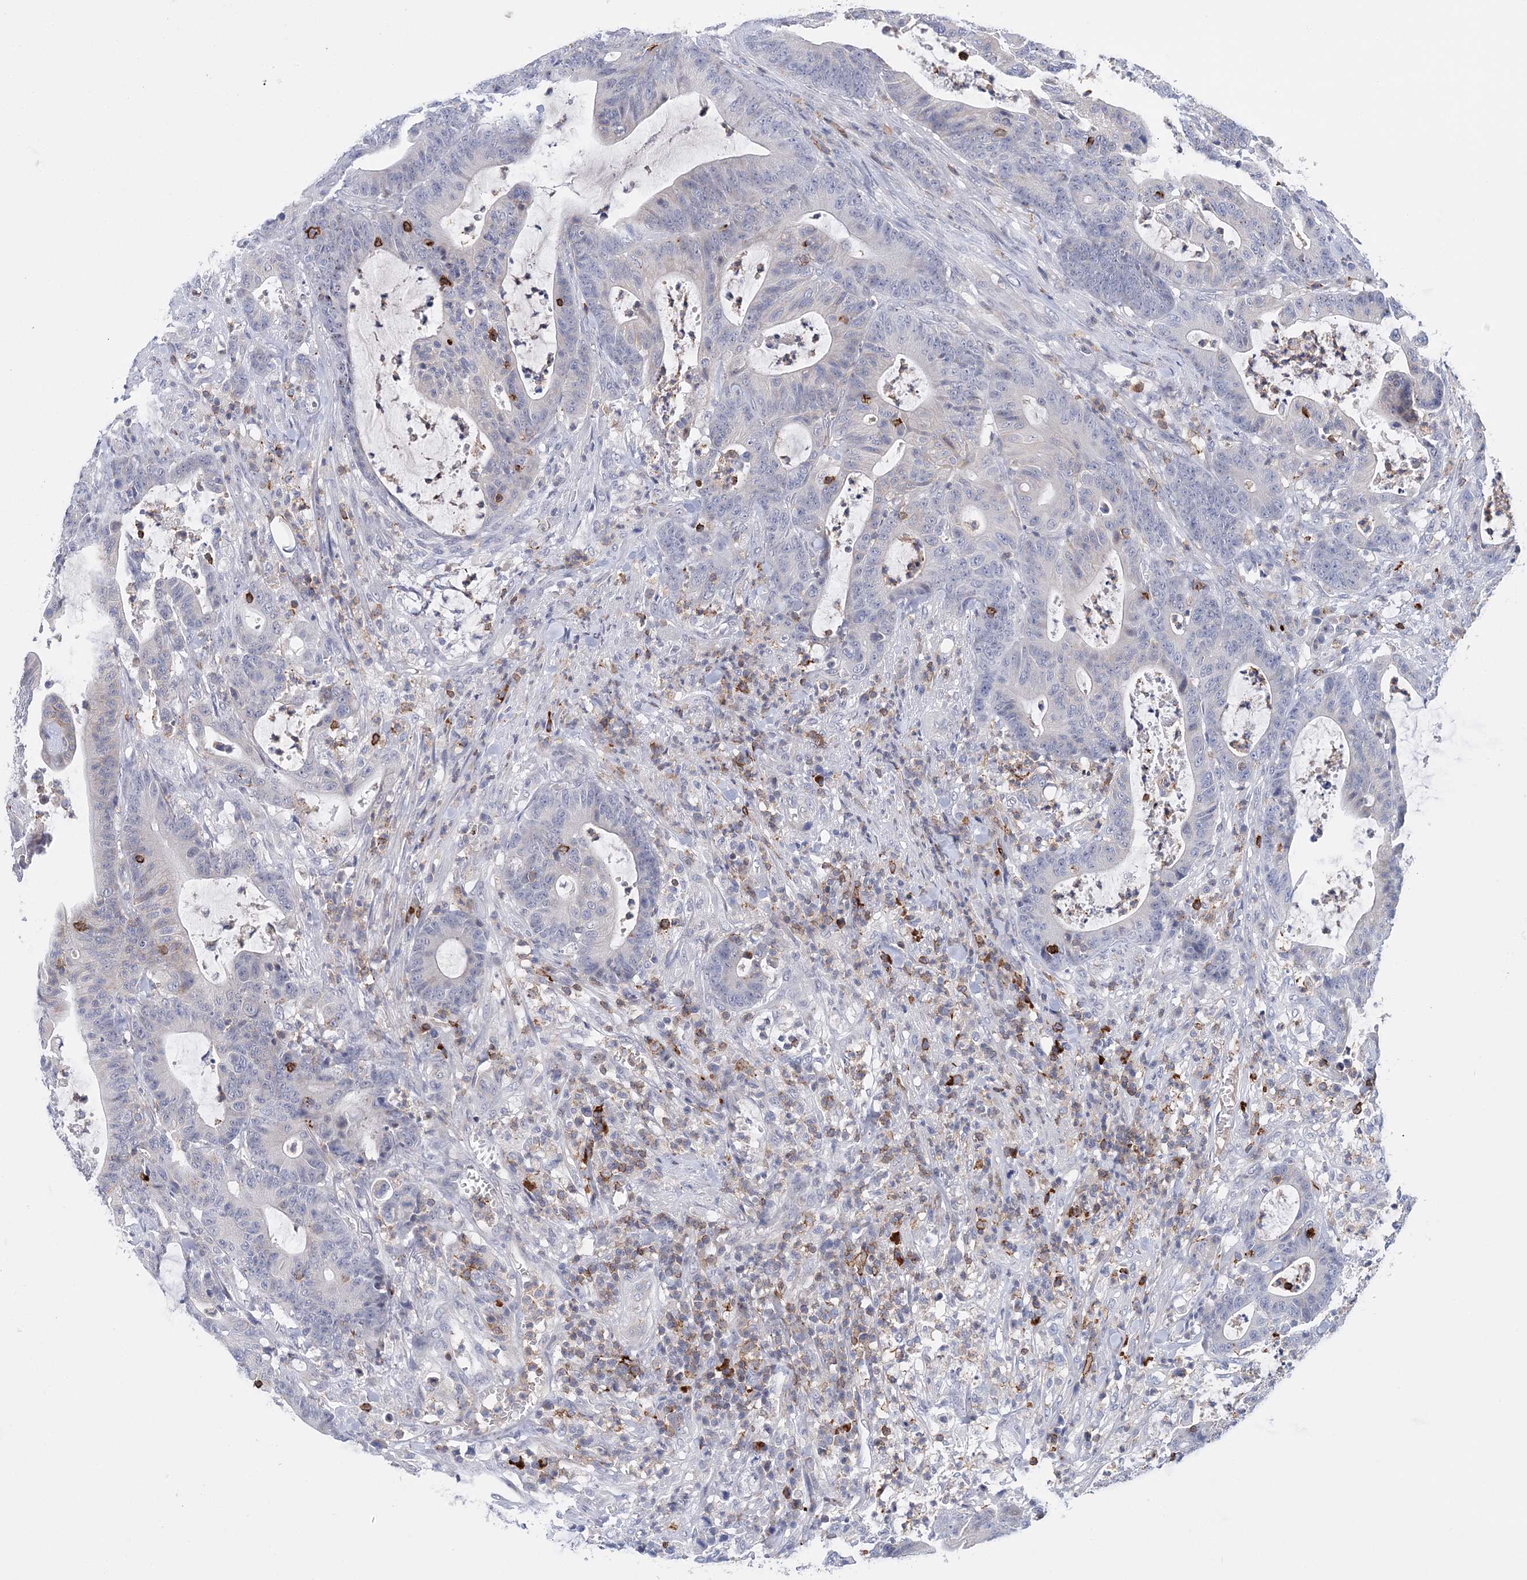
{"staining": {"intensity": "negative", "quantity": "none", "location": "none"}, "tissue": "colorectal cancer", "cell_type": "Tumor cells", "image_type": "cancer", "snomed": [{"axis": "morphology", "description": "Adenocarcinoma, NOS"}, {"axis": "topography", "description": "Colon"}], "caption": "A high-resolution photomicrograph shows immunohistochemistry staining of colorectal adenocarcinoma, which exhibits no significant positivity in tumor cells.", "gene": "PRMT9", "patient": {"sex": "female", "age": 84}}